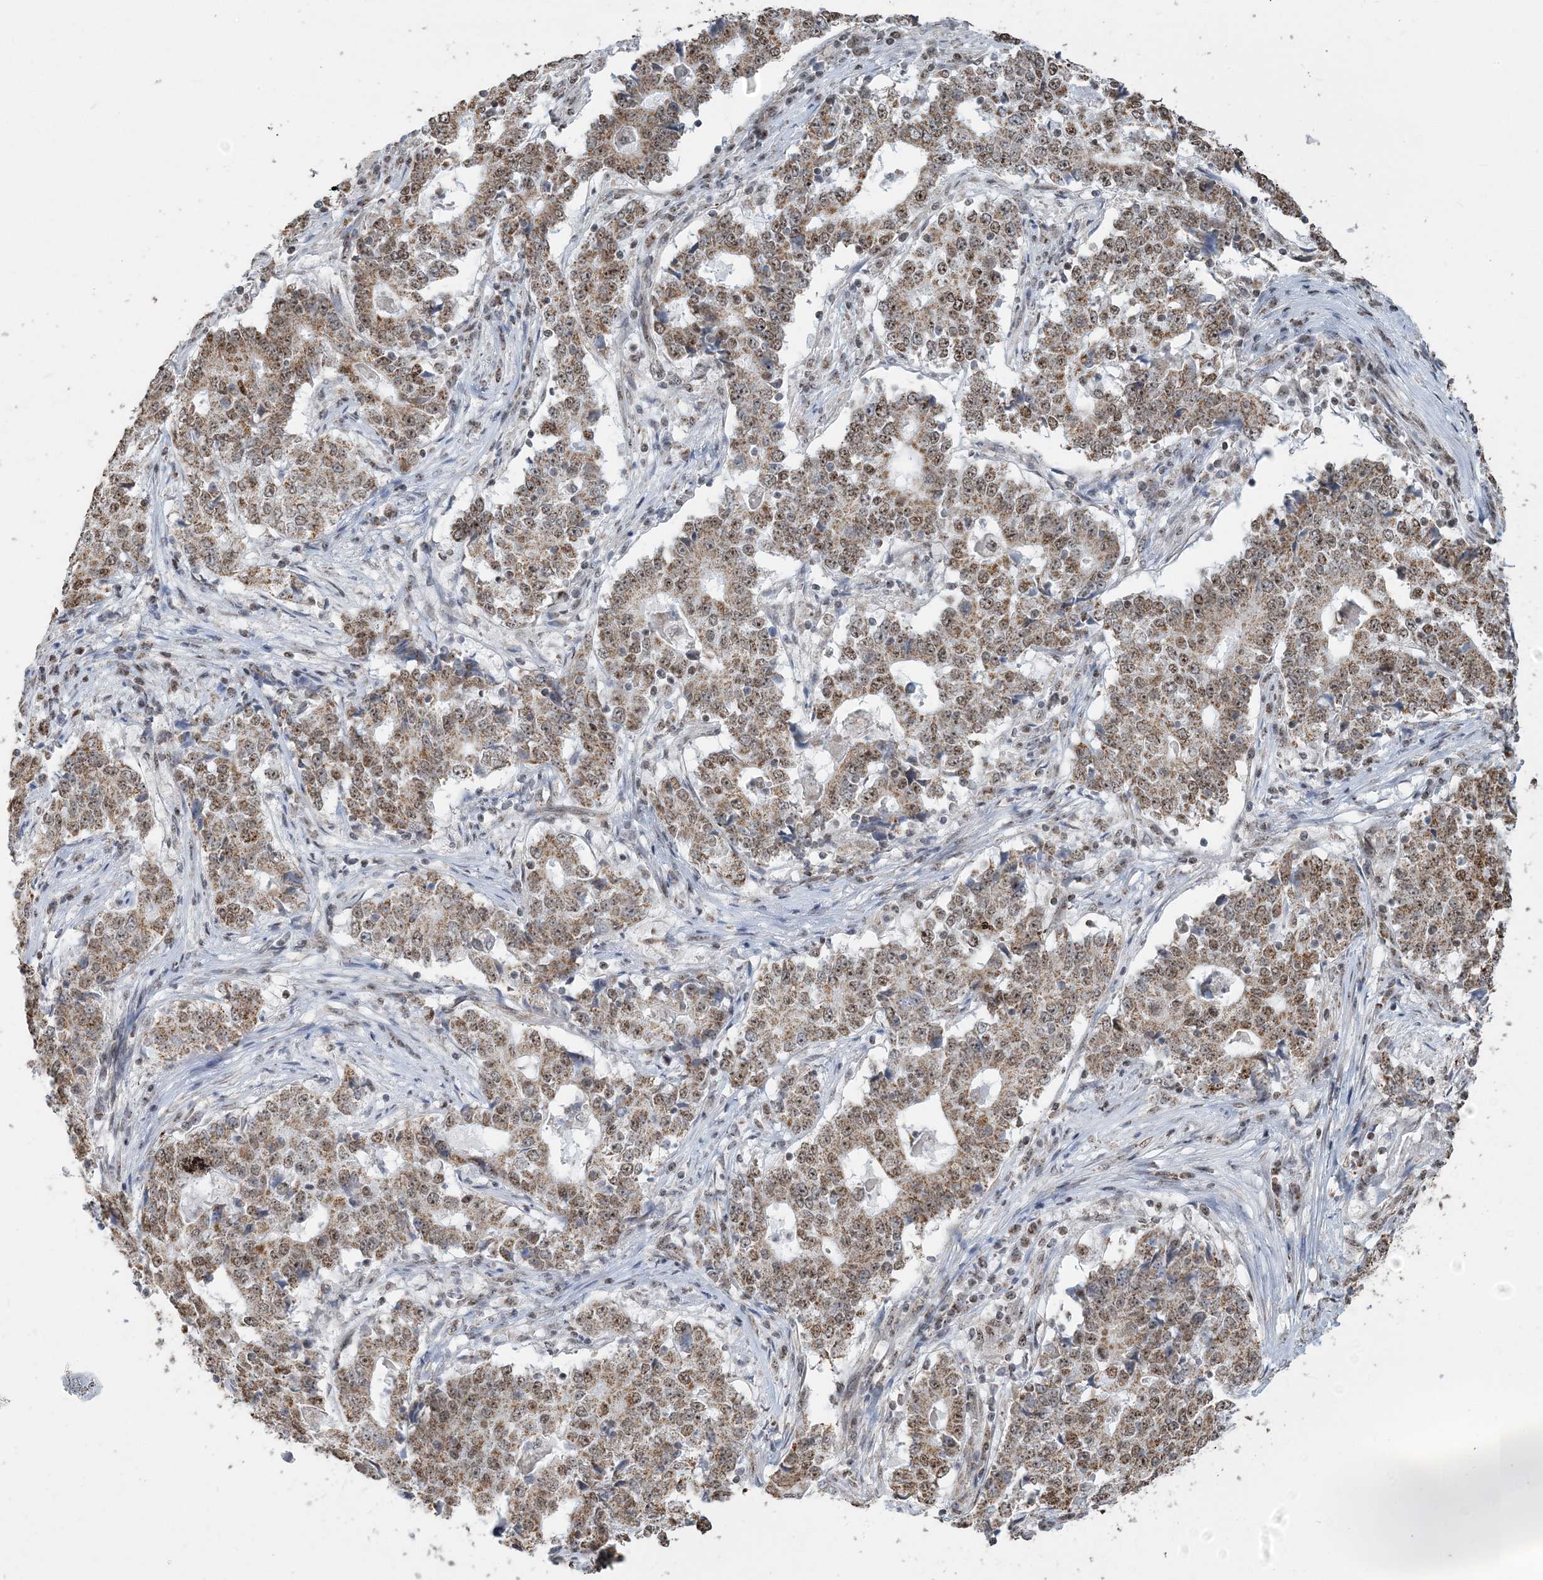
{"staining": {"intensity": "moderate", "quantity": ">75%", "location": "cytoplasmic/membranous,nuclear"}, "tissue": "stomach cancer", "cell_type": "Tumor cells", "image_type": "cancer", "snomed": [{"axis": "morphology", "description": "Adenocarcinoma, NOS"}, {"axis": "topography", "description": "Stomach"}], "caption": "A medium amount of moderate cytoplasmic/membranous and nuclear staining is appreciated in about >75% of tumor cells in stomach cancer tissue.", "gene": "SUCLG1", "patient": {"sex": "male", "age": 59}}